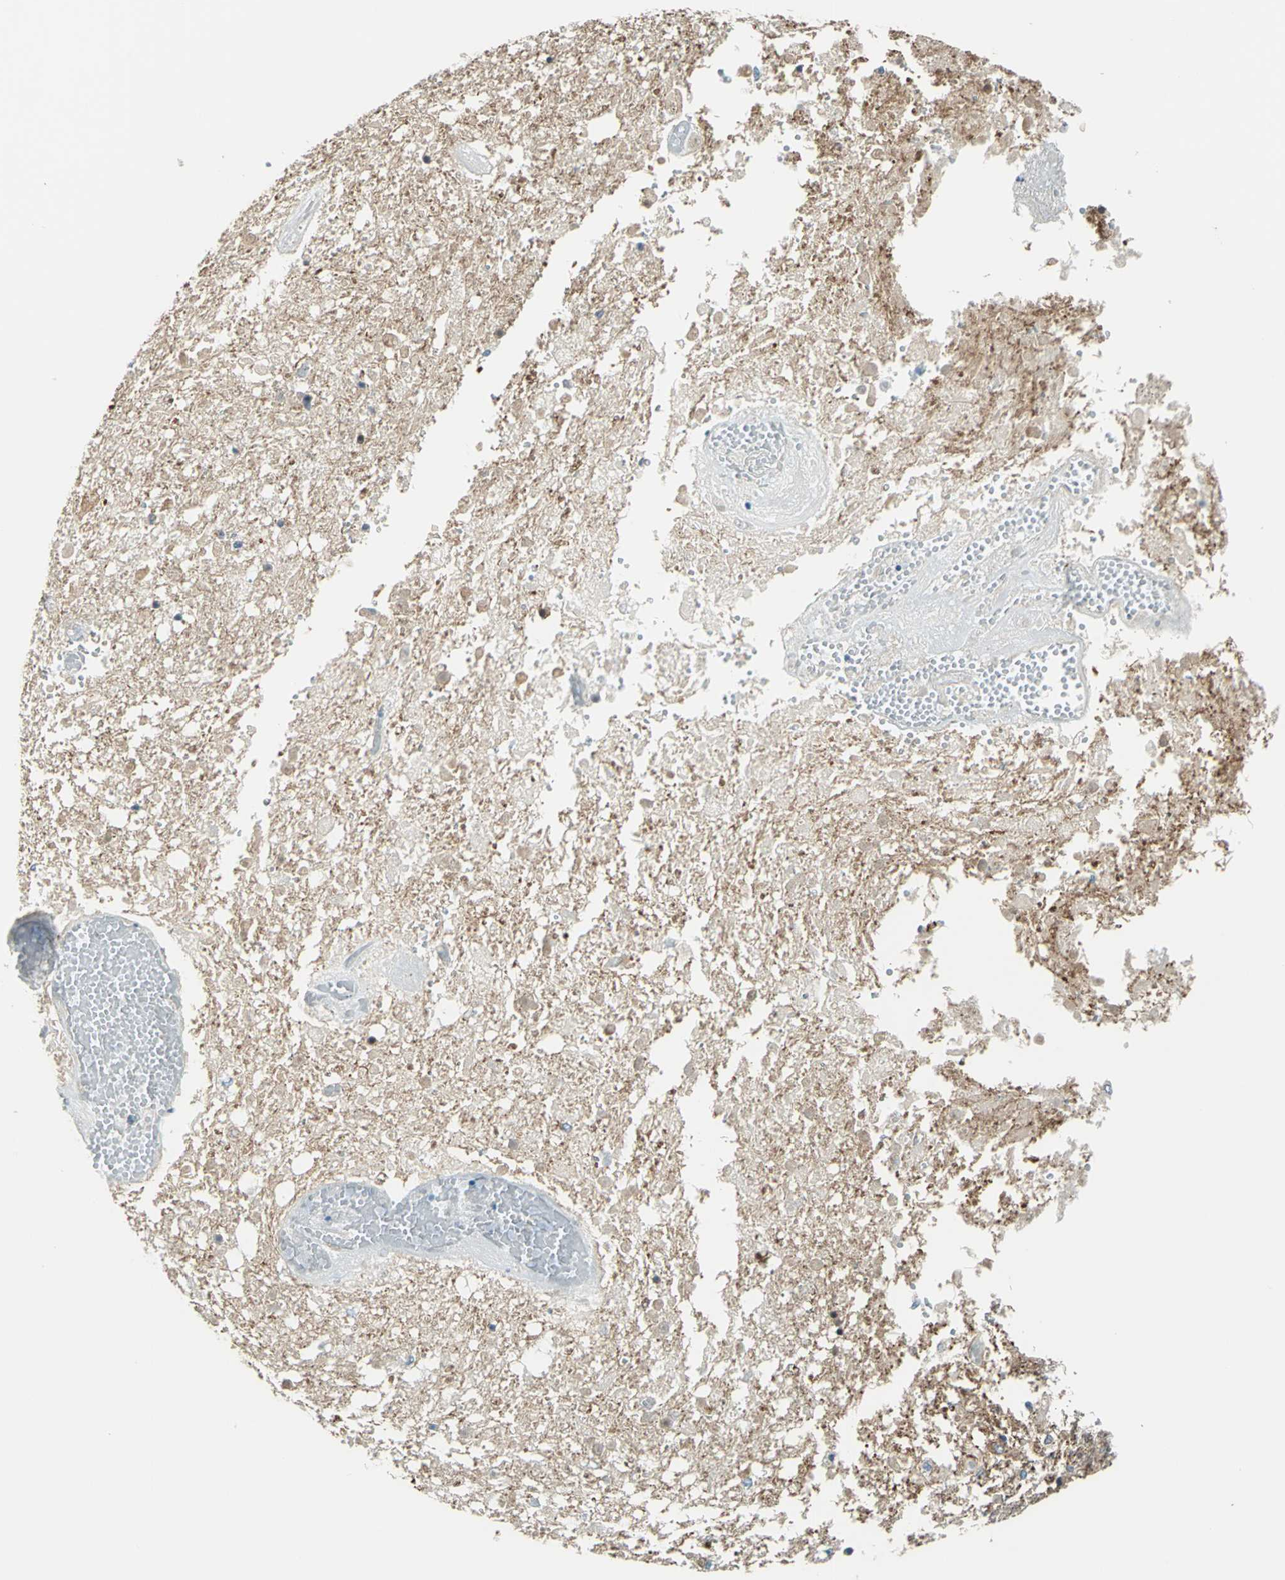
{"staining": {"intensity": "moderate", "quantity": ">75%", "location": "cytoplasmic/membranous"}, "tissue": "glioma", "cell_type": "Tumor cells", "image_type": "cancer", "snomed": [{"axis": "morphology", "description": "Glioma, malignant, High grade"}, {"axis": "topography", "description": "Cerebral cortex"}], "caption": "Human malignant high-grade glioma stained with a brown dye displays moderate cytoplasmic/membranous positive staining in about >75% of tumor cells.", "gene": "CDC42EP1", "patient": {"sex": "male", "age": 79}}